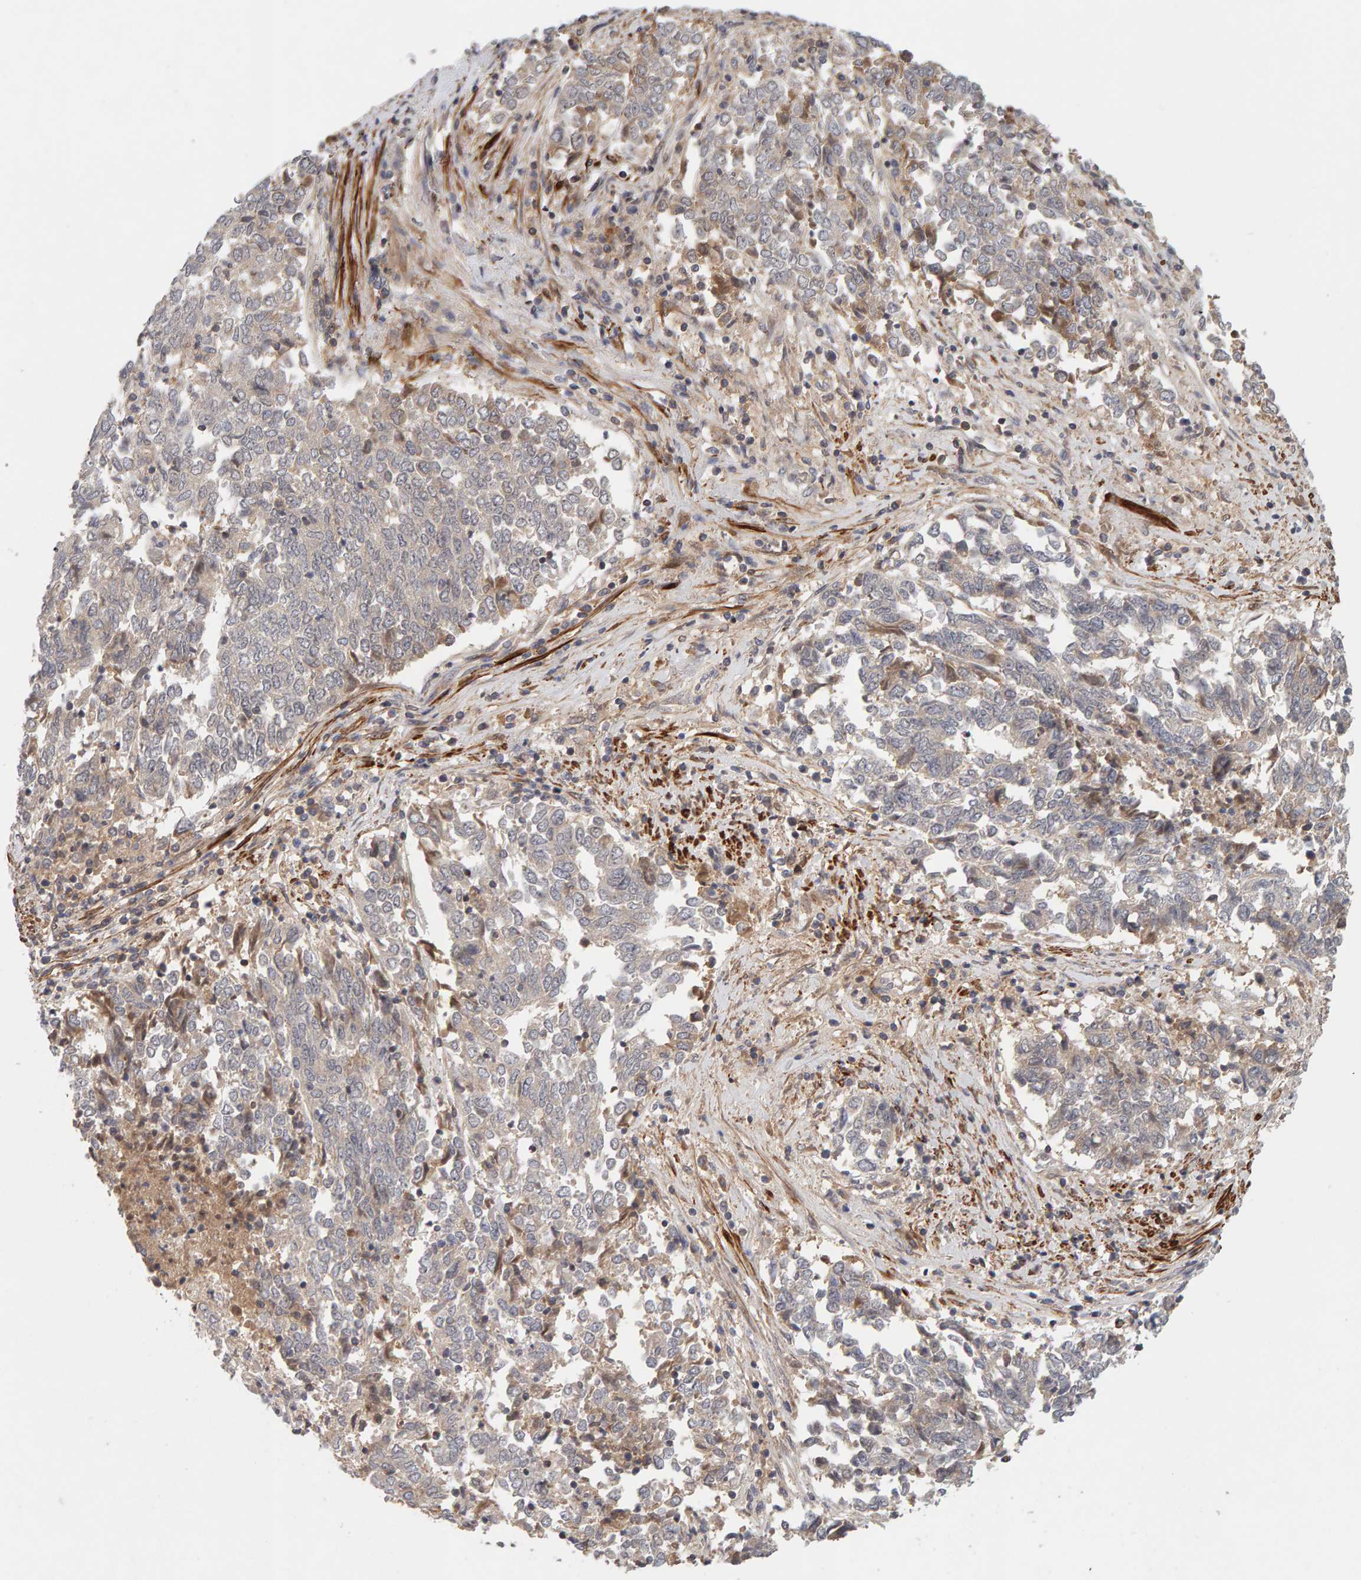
{"staining": {"intensity": "weak", "quantity": "<25%", "location": "cytoplasmic/membranous"}, "tissue": "endometrial cancer", "cell_type": "Tumor cells", "image_type": "cancer", "snomed": [{"axis": "morphology", "description": "Adenocarcinoma, NOS"}, {"axis": "topography", "description": "Endometrium"}], "caption": "Immunohistochemistry (IHC) micrograph of neoplastic tissue: endometrial cancer stained with DAB (3,3'-diaminobenzidine) reveals no significant protein staining in tumor cells.", "gene": "NUDCD1", "patient": {"sex": "female", "age": 80}}